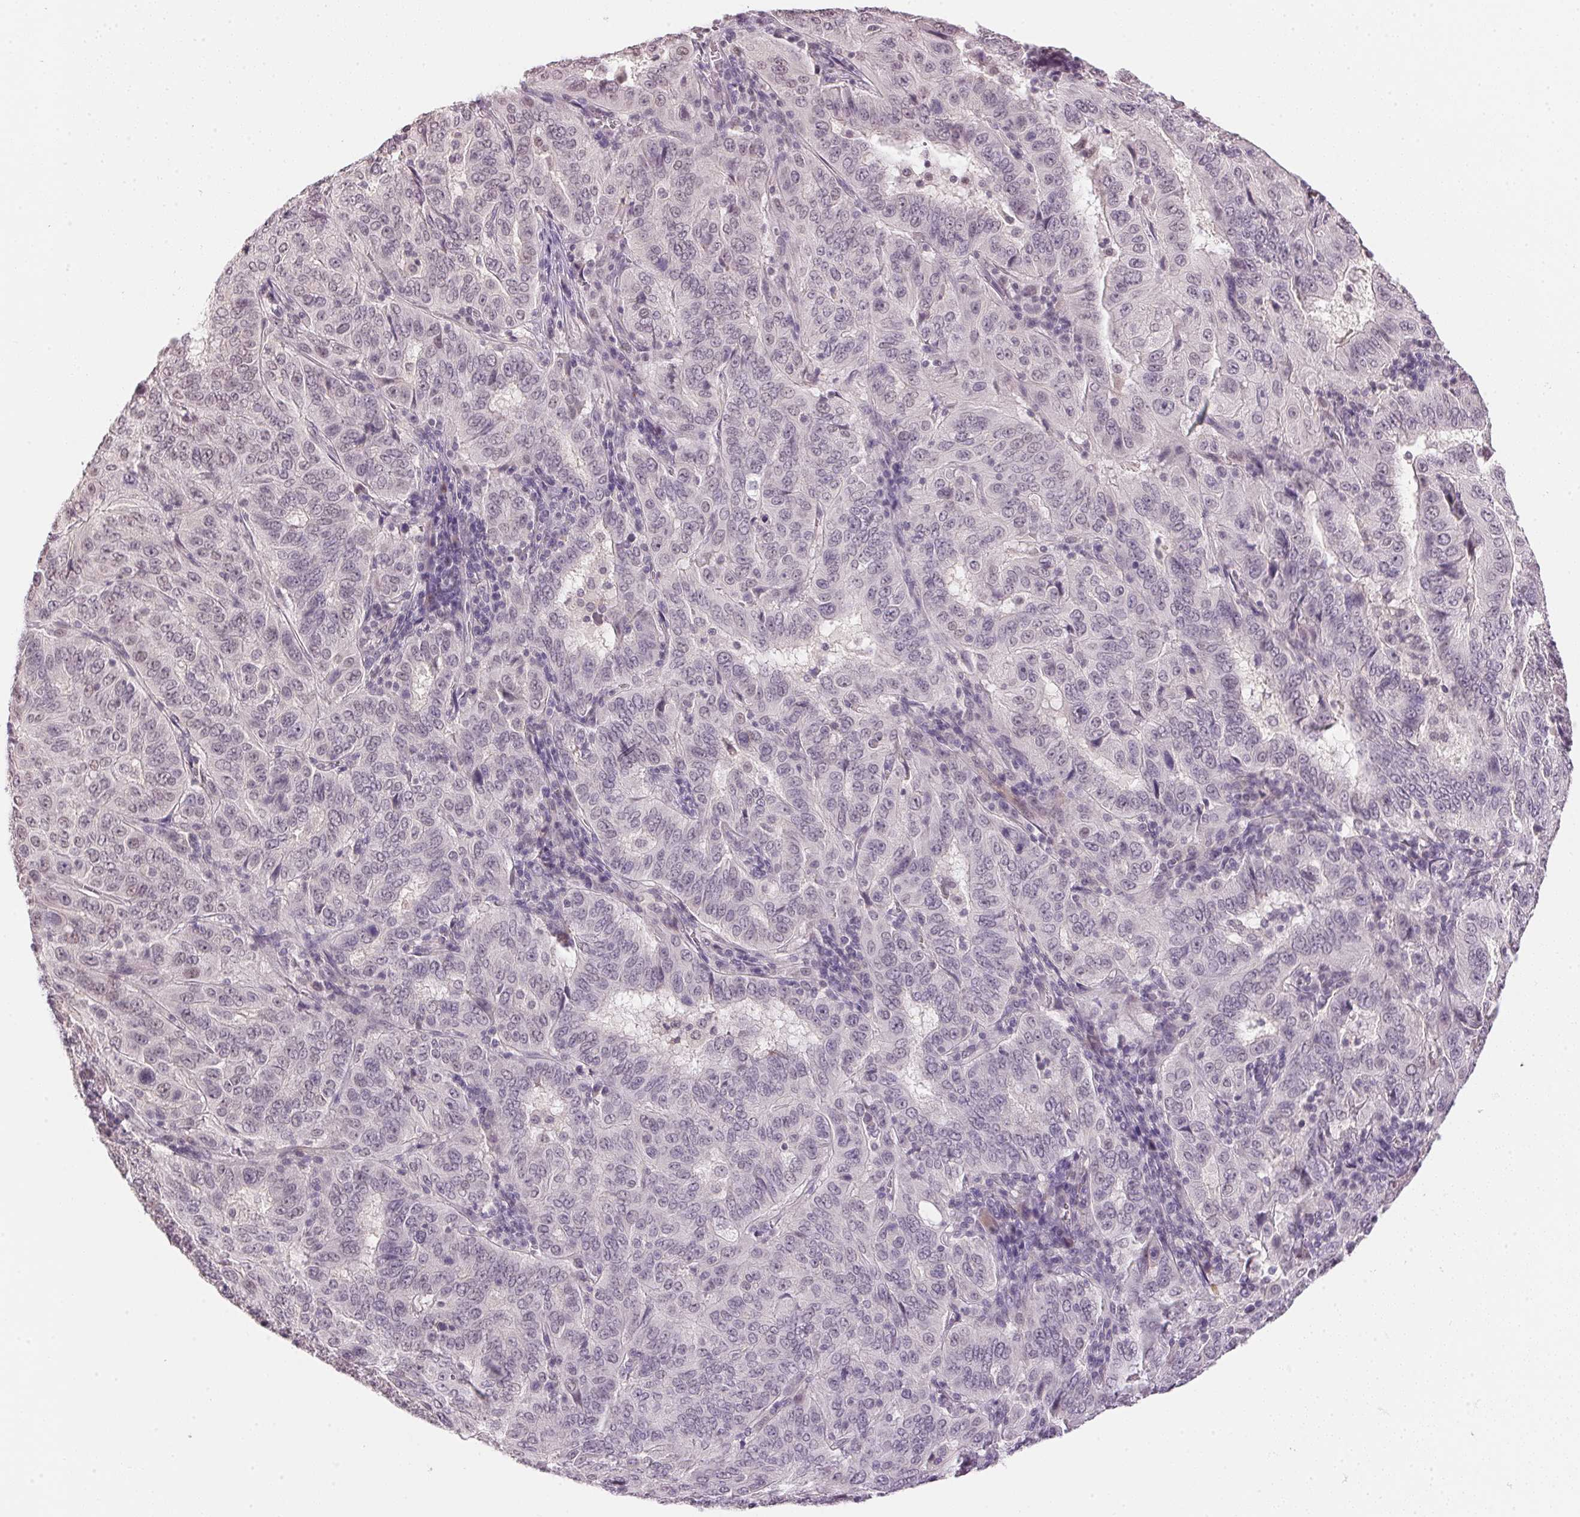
{"staining": {"intensity": "negative", "quantity": "none", "location": "none"}, "tissue": "pancreatic cancer", "cell_type": "Tumor cells", "image_type": "cancer", "snomed": [{"axis": "morphology", "description": "Adenocarcinoma, NOS"}, {"axis": "topography", "description": "Pancreas"}], "caption": "Immunohistochemistry (IHC) photomicrograph of human pancreatic adenocarcinoma stained for a protein (brown), which exhibits no positivity in tumor cells.", "gene": "FNDC4", "patient": {"sex": "male", "age": 63}}